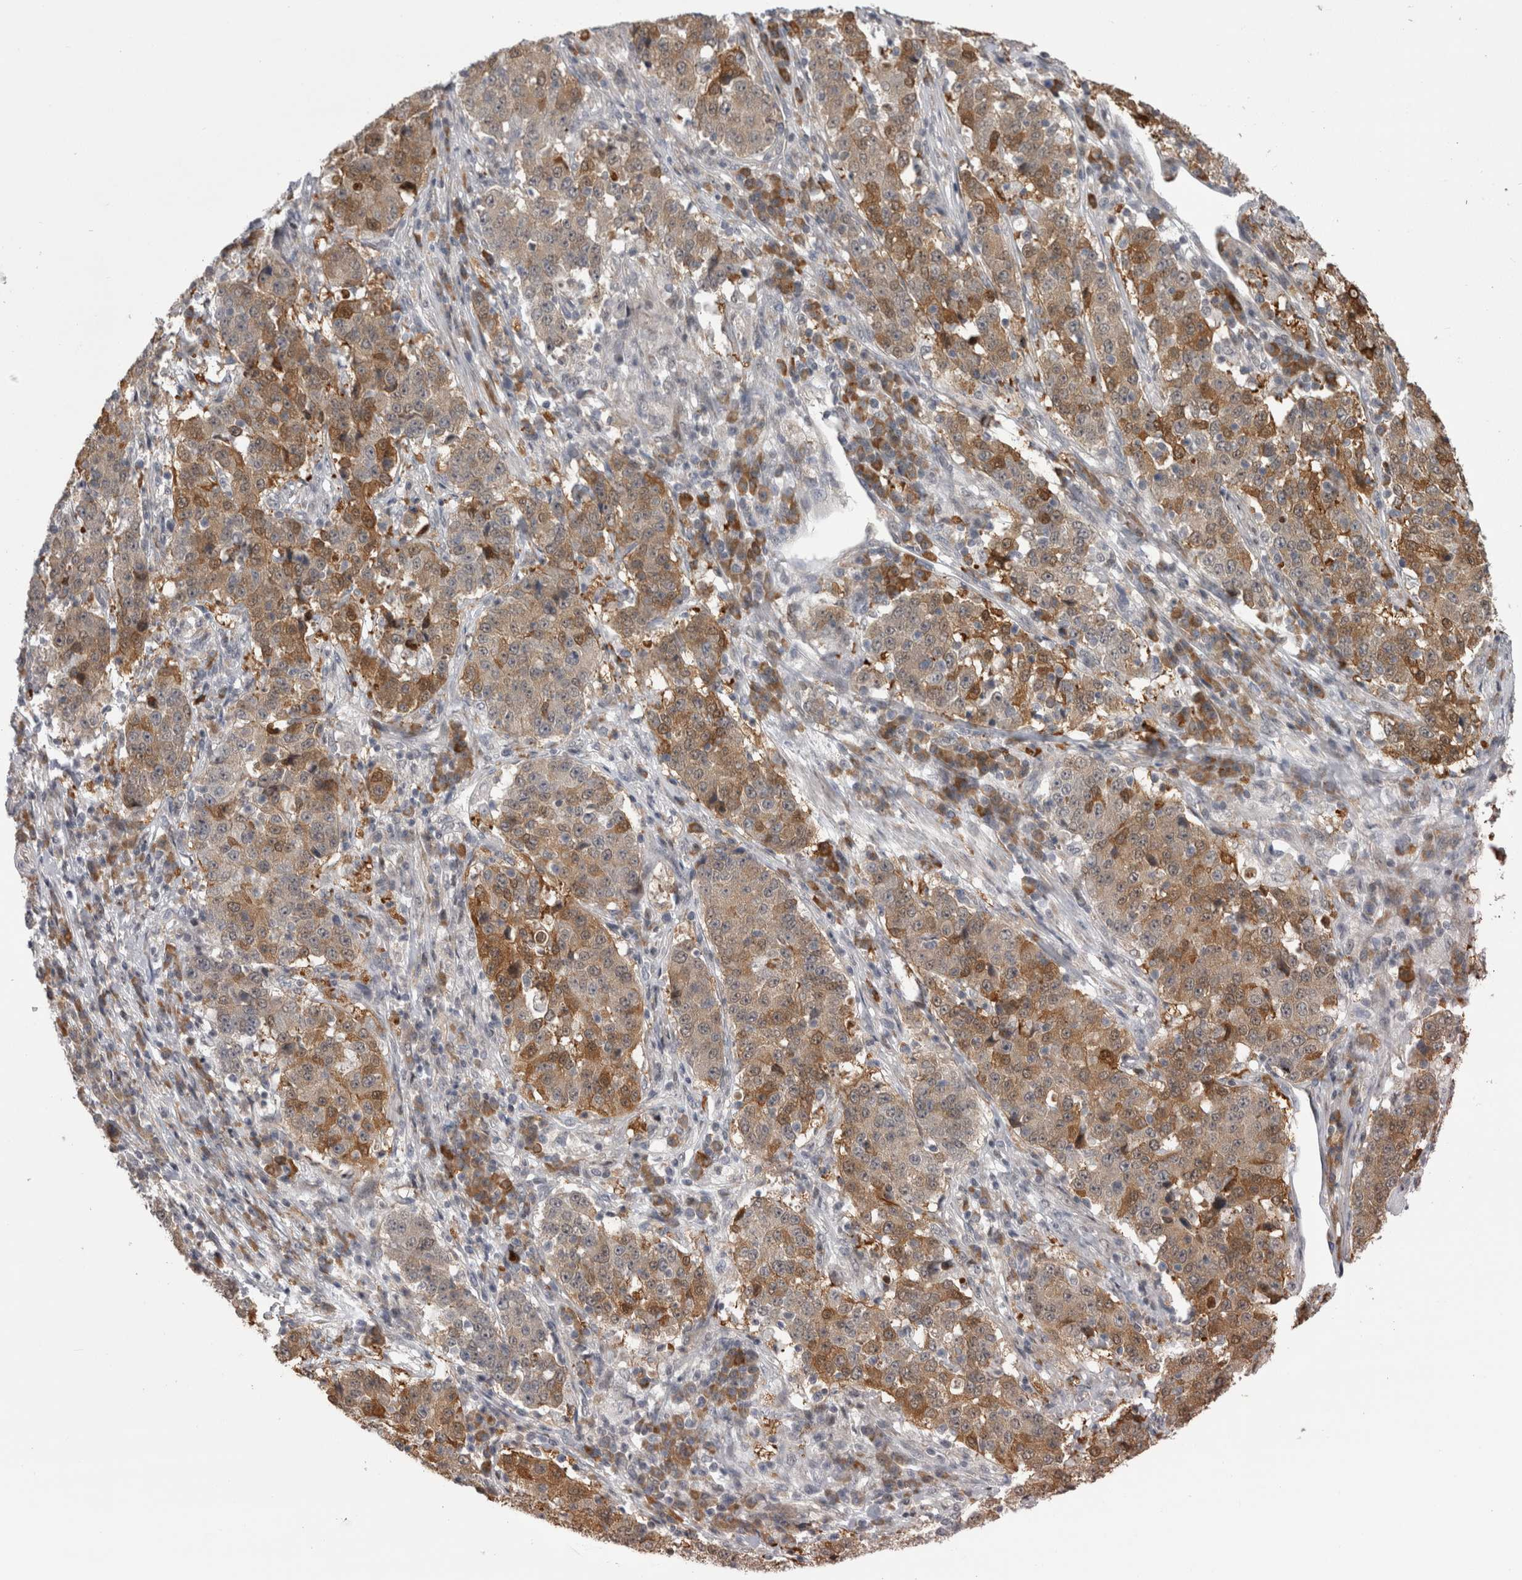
{"staining": {"intensity": "moderate", "quantity": ">75%", "location": "cytoplasmic/membranous"}, "tissue": "stomach cancer", "cell_type": "Tumor cells", "image_type": "cancer", "snomed": [{"axis": "morphology", "description": "Adenocarcinoma, NOS"}, {"axis": "topography", "description": "Stomach"}], "caption": "Immunohistochemistry micrograph of human stomach adenocarcinoma stained for a protein (brown), which reveals medium levels of moderate cytoplasmic/membranous expression in about >75% of tumor cells.", "gene": "CHIC2", "patient": {"sex": "male", "age": 59}}